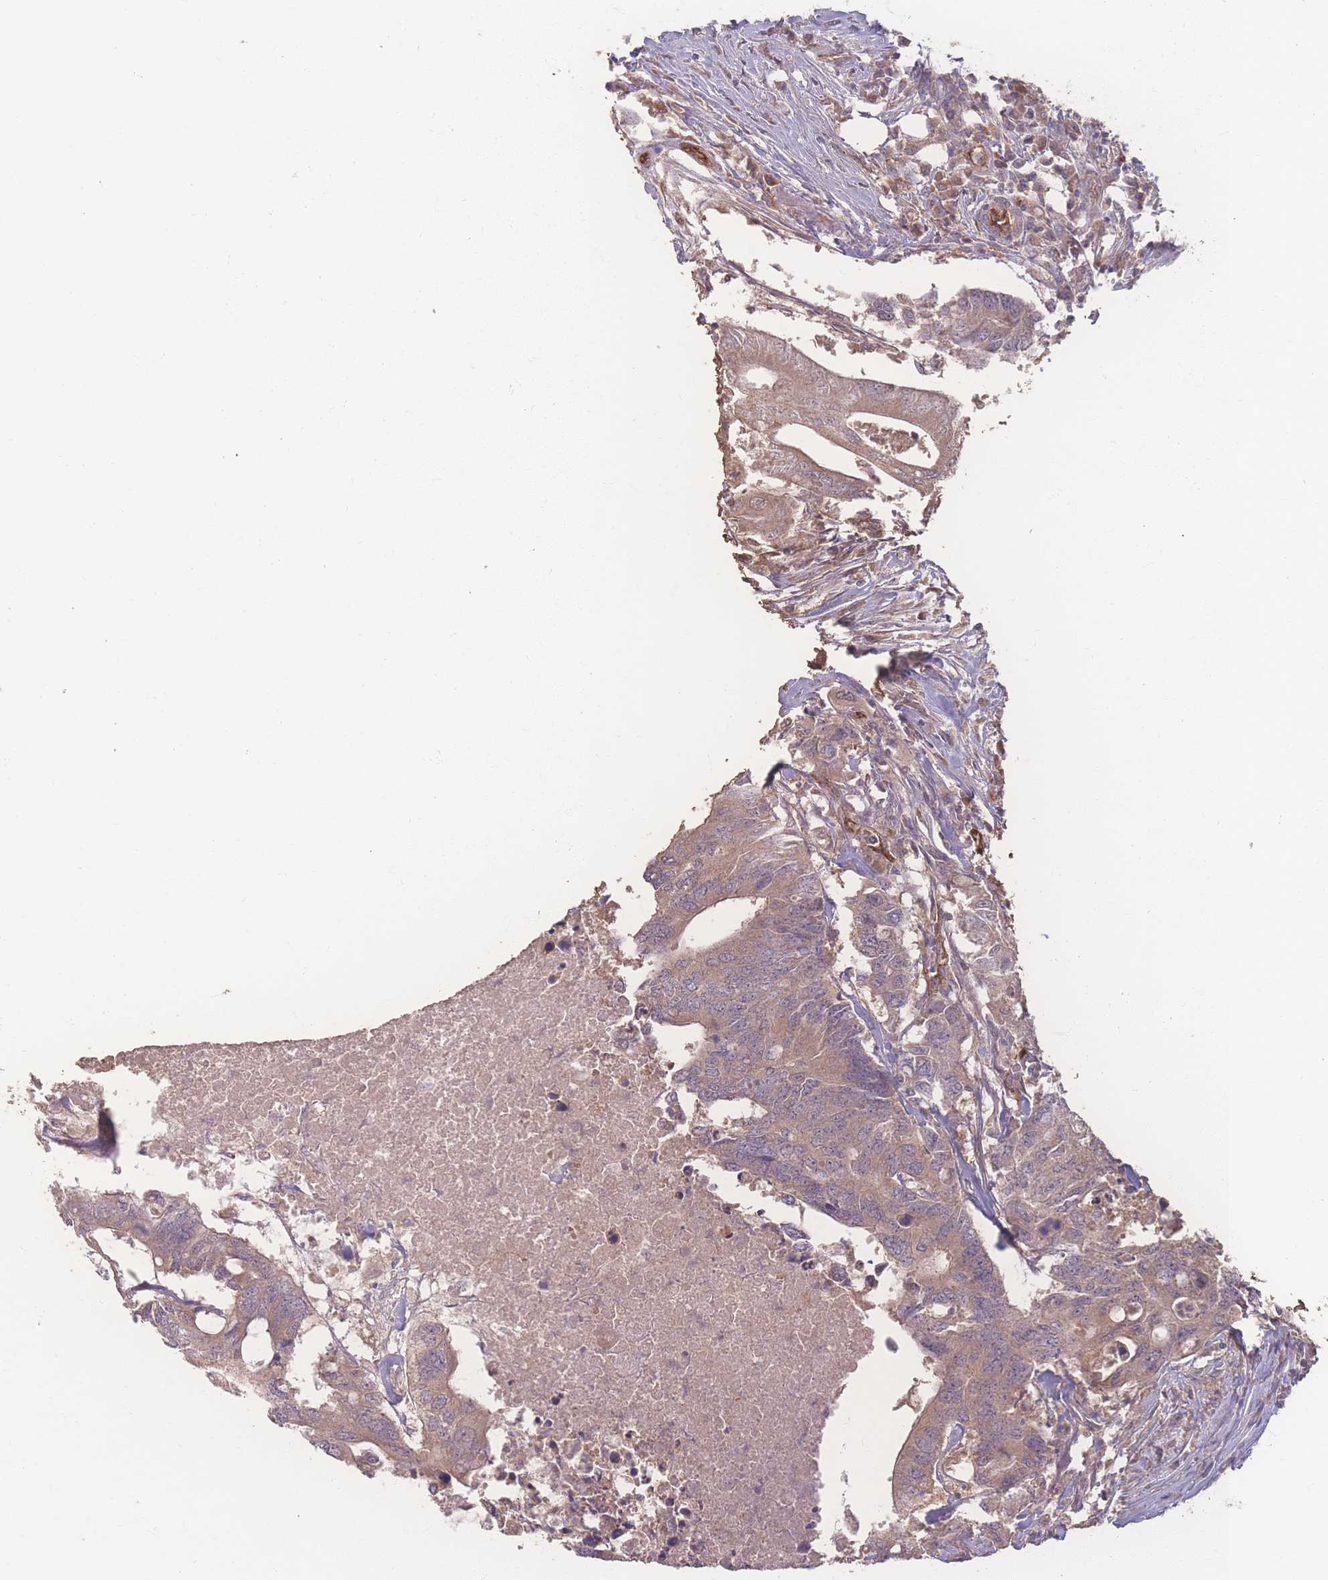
{"staining": {"intensity": "weak", "quantity": ">75%", "location": "cytoplasmic/membranous"}, "tissue": "colorectal cancer", "cell_type": "Tumor cells", "image_type": "cancer", "snomed": [{"axis": "morphology", "description": "Adenocarcinoma, NOS"}, {"axis": "topography", "description": "Colon"}], "caption": "Adenocarcinoma (colorectal) stained with a protein marker displays weak staining in tumor cells.", "gene": "INSR", "patient": {"sex": "male", "age": 71}}